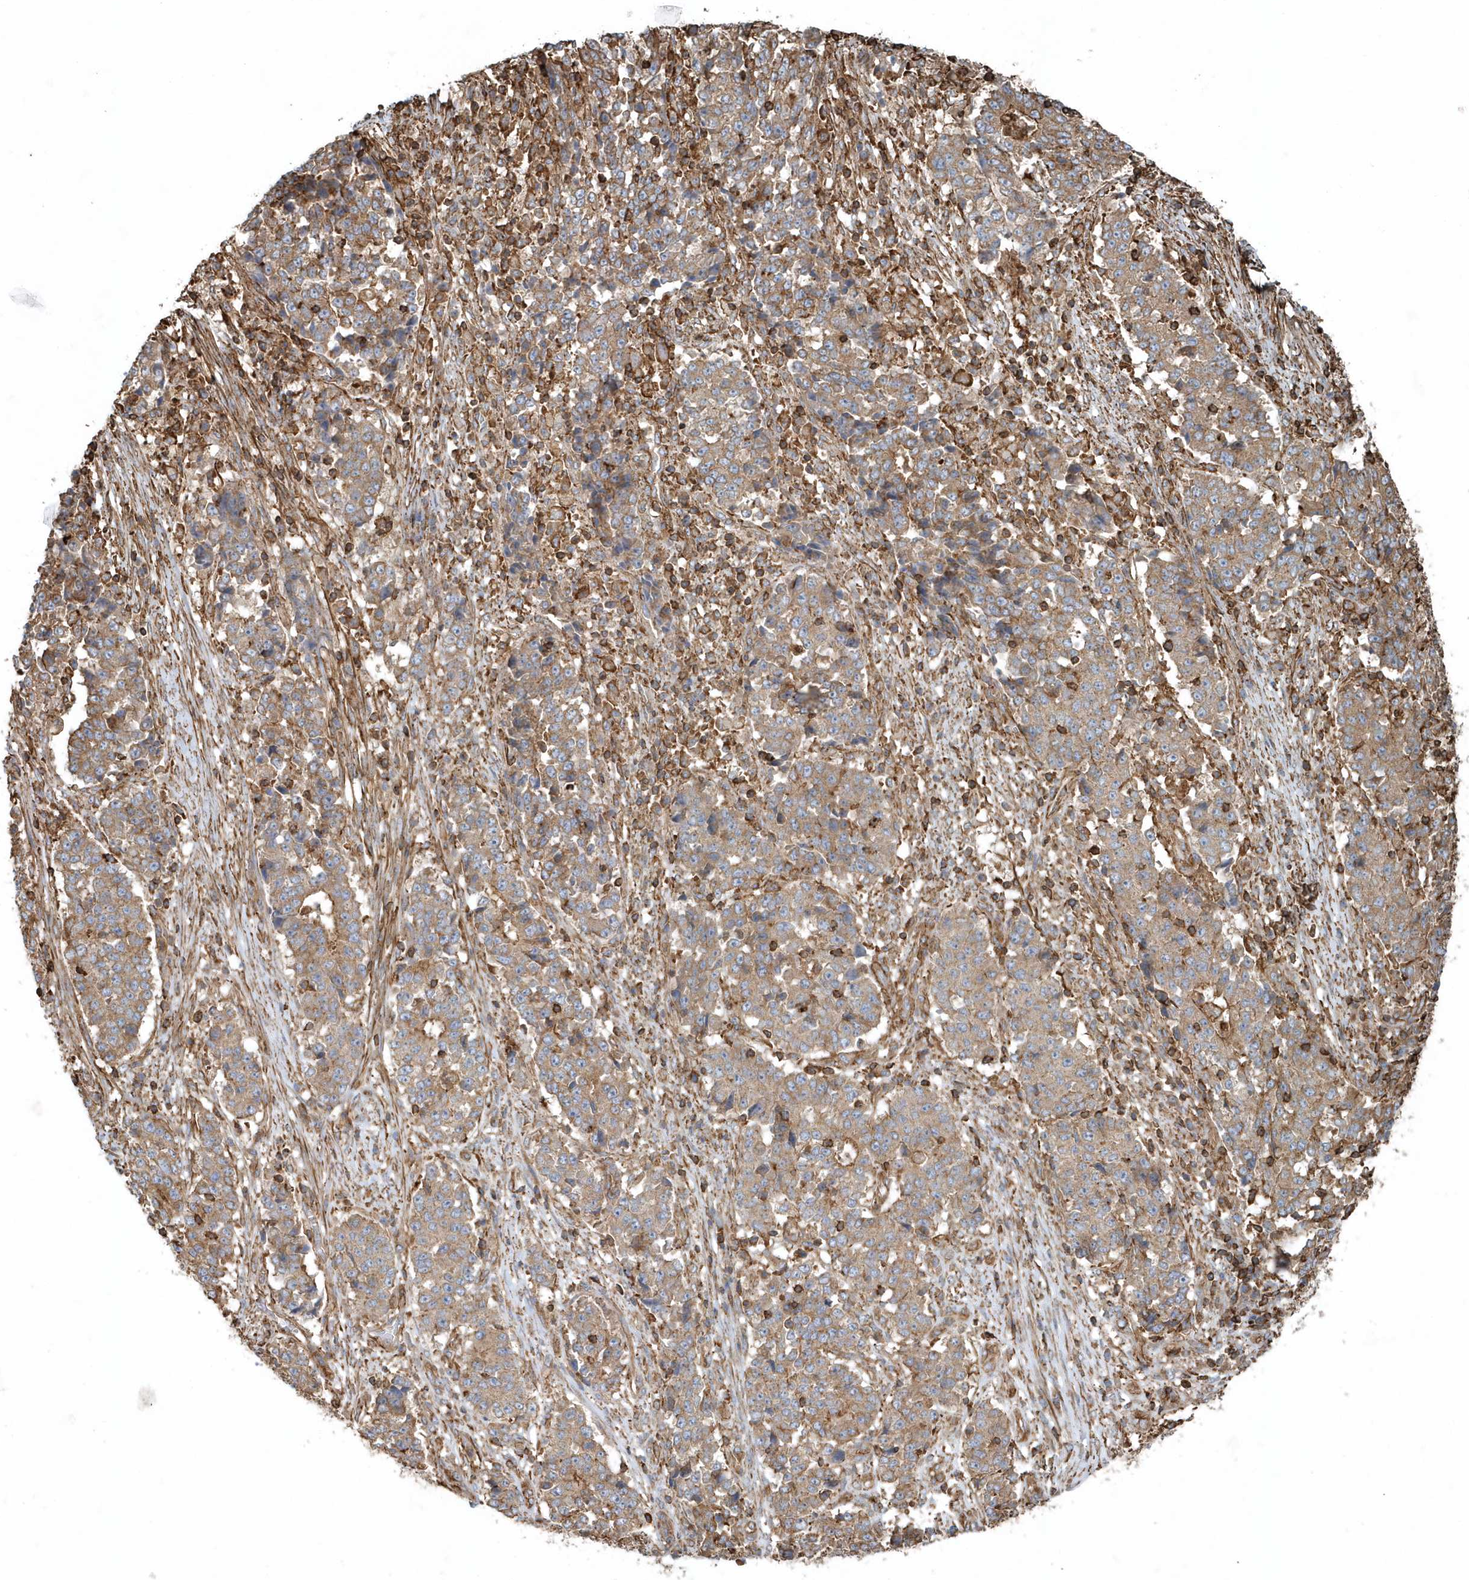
{"staining": {"intensity": "moderate", "quantity": ">75%", "location": "cytoplasmic/membranous"}, "tissue": "stomach cancer", "cell_type": "Tumor cells", "image_type": "cancer", "snomed": [{"axis": "morphology", "description": "Adenocarcinoma, NOS"}, {"axis": "topography", "description": "Stomach"}], "caption": "Moderate cytoplasmic/membranous protein expression is present in about >75% of tumor cells in stomach cancer (adenocarcinoma).", "gene": "MMUT", "patient": {"sex": "male", "age": 59}}